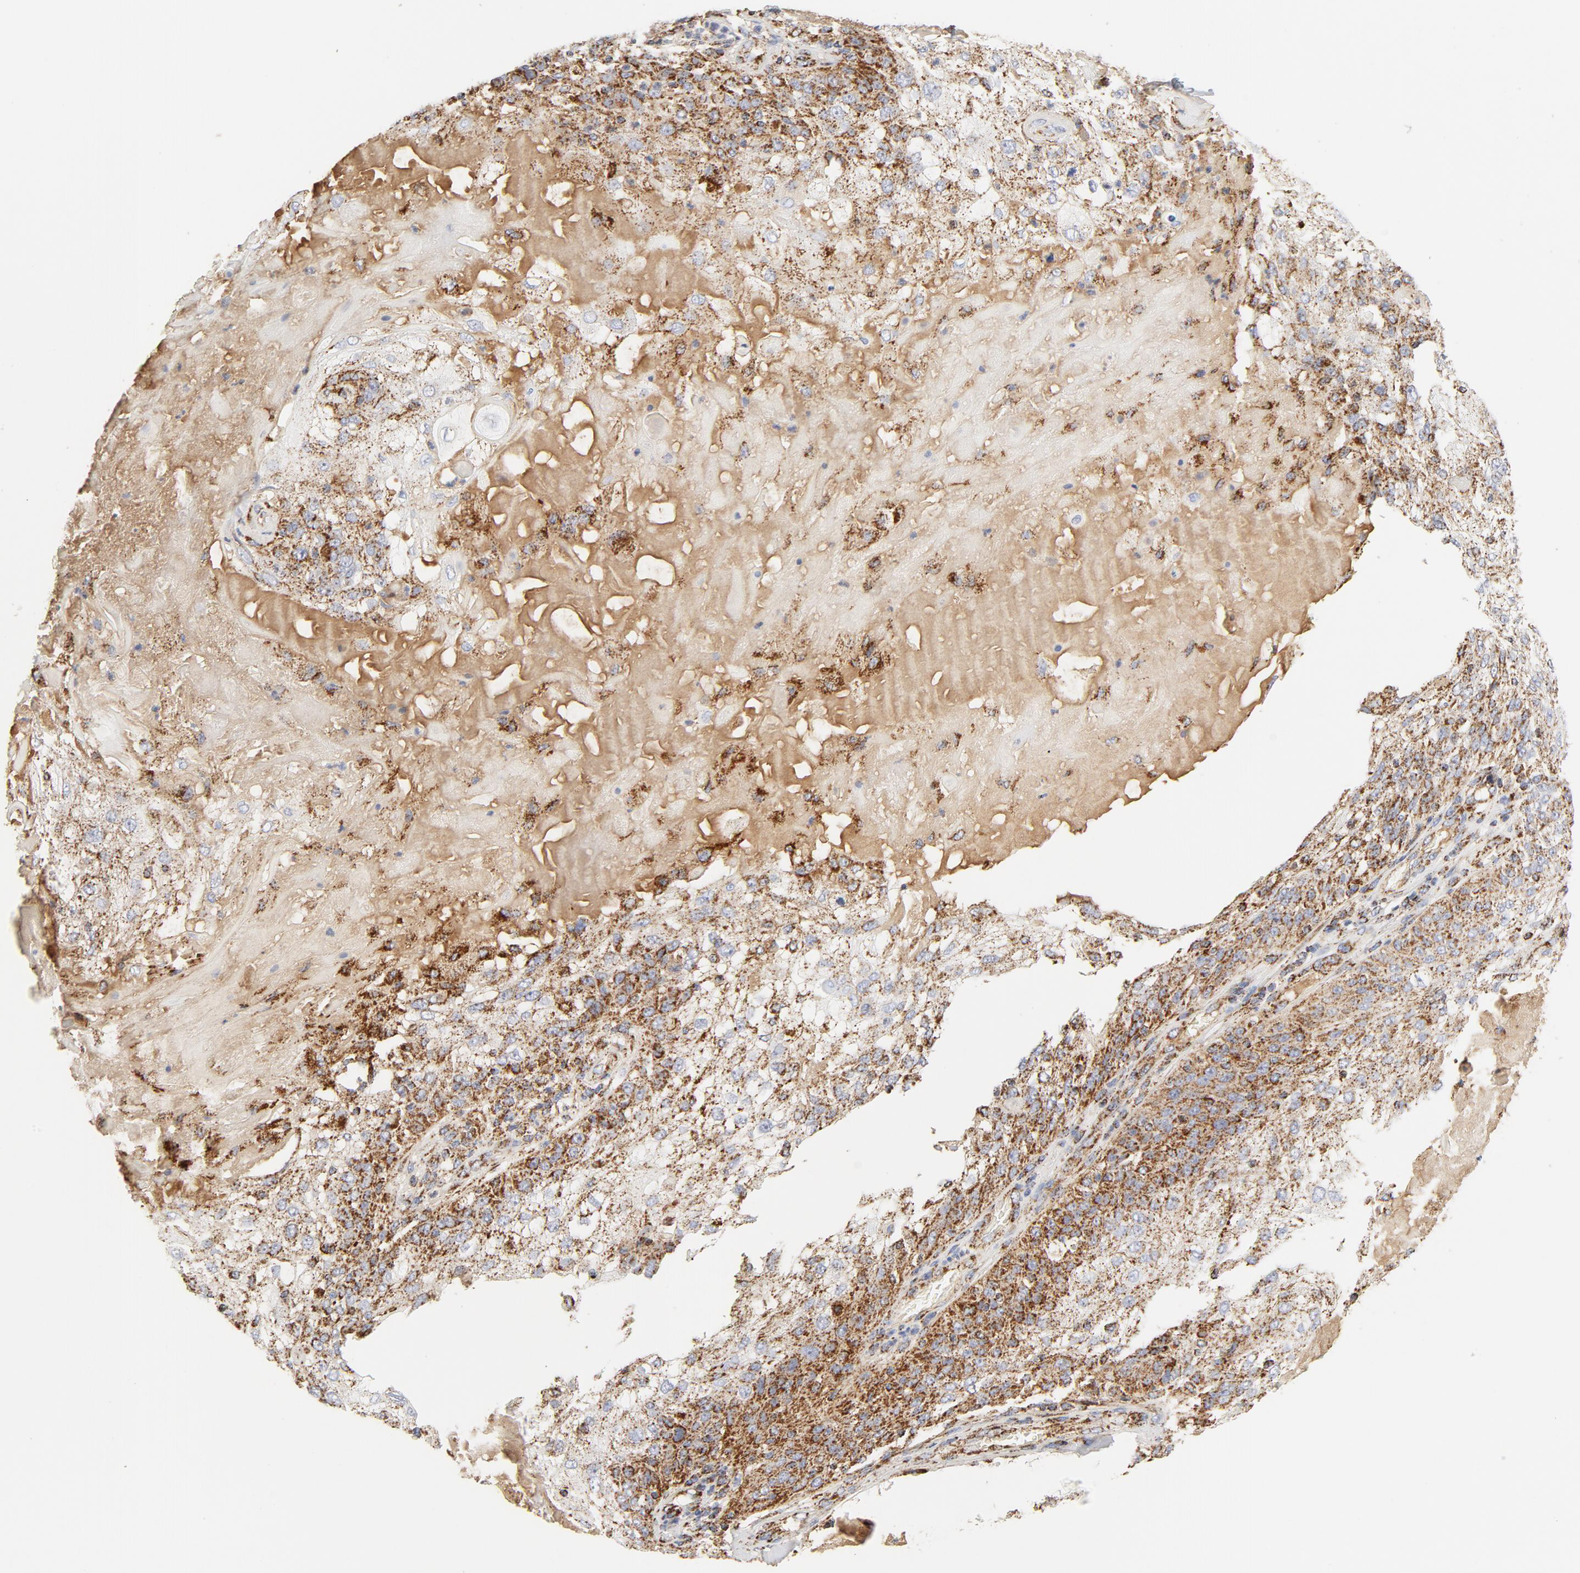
{"staining": {"intensity": "strong", "quantity": ">75%", "location": "cytoplasmic/membranous"}, "tissue": "skin cancer", "cell_type": "Tumor cells", "image_type": "cancer", "snomed": [{"axis": "morphology", "description": "Normal tissue, NOS"}, {"axis": "morphology", "description": "Squamous cell carcinoma, NOS"}, {"axis": "topography", "description": "Skin"}], "caption": "The image shows immunohistochemical staining of squamous cell carcinoma (skin). There is strong cytoplasmic/membranous staining is seen in about >75% of tumor cells. Nuclei are stained in blue.", "gene": "PCNX4", "patient": {"sex": "female", "age": 83}}